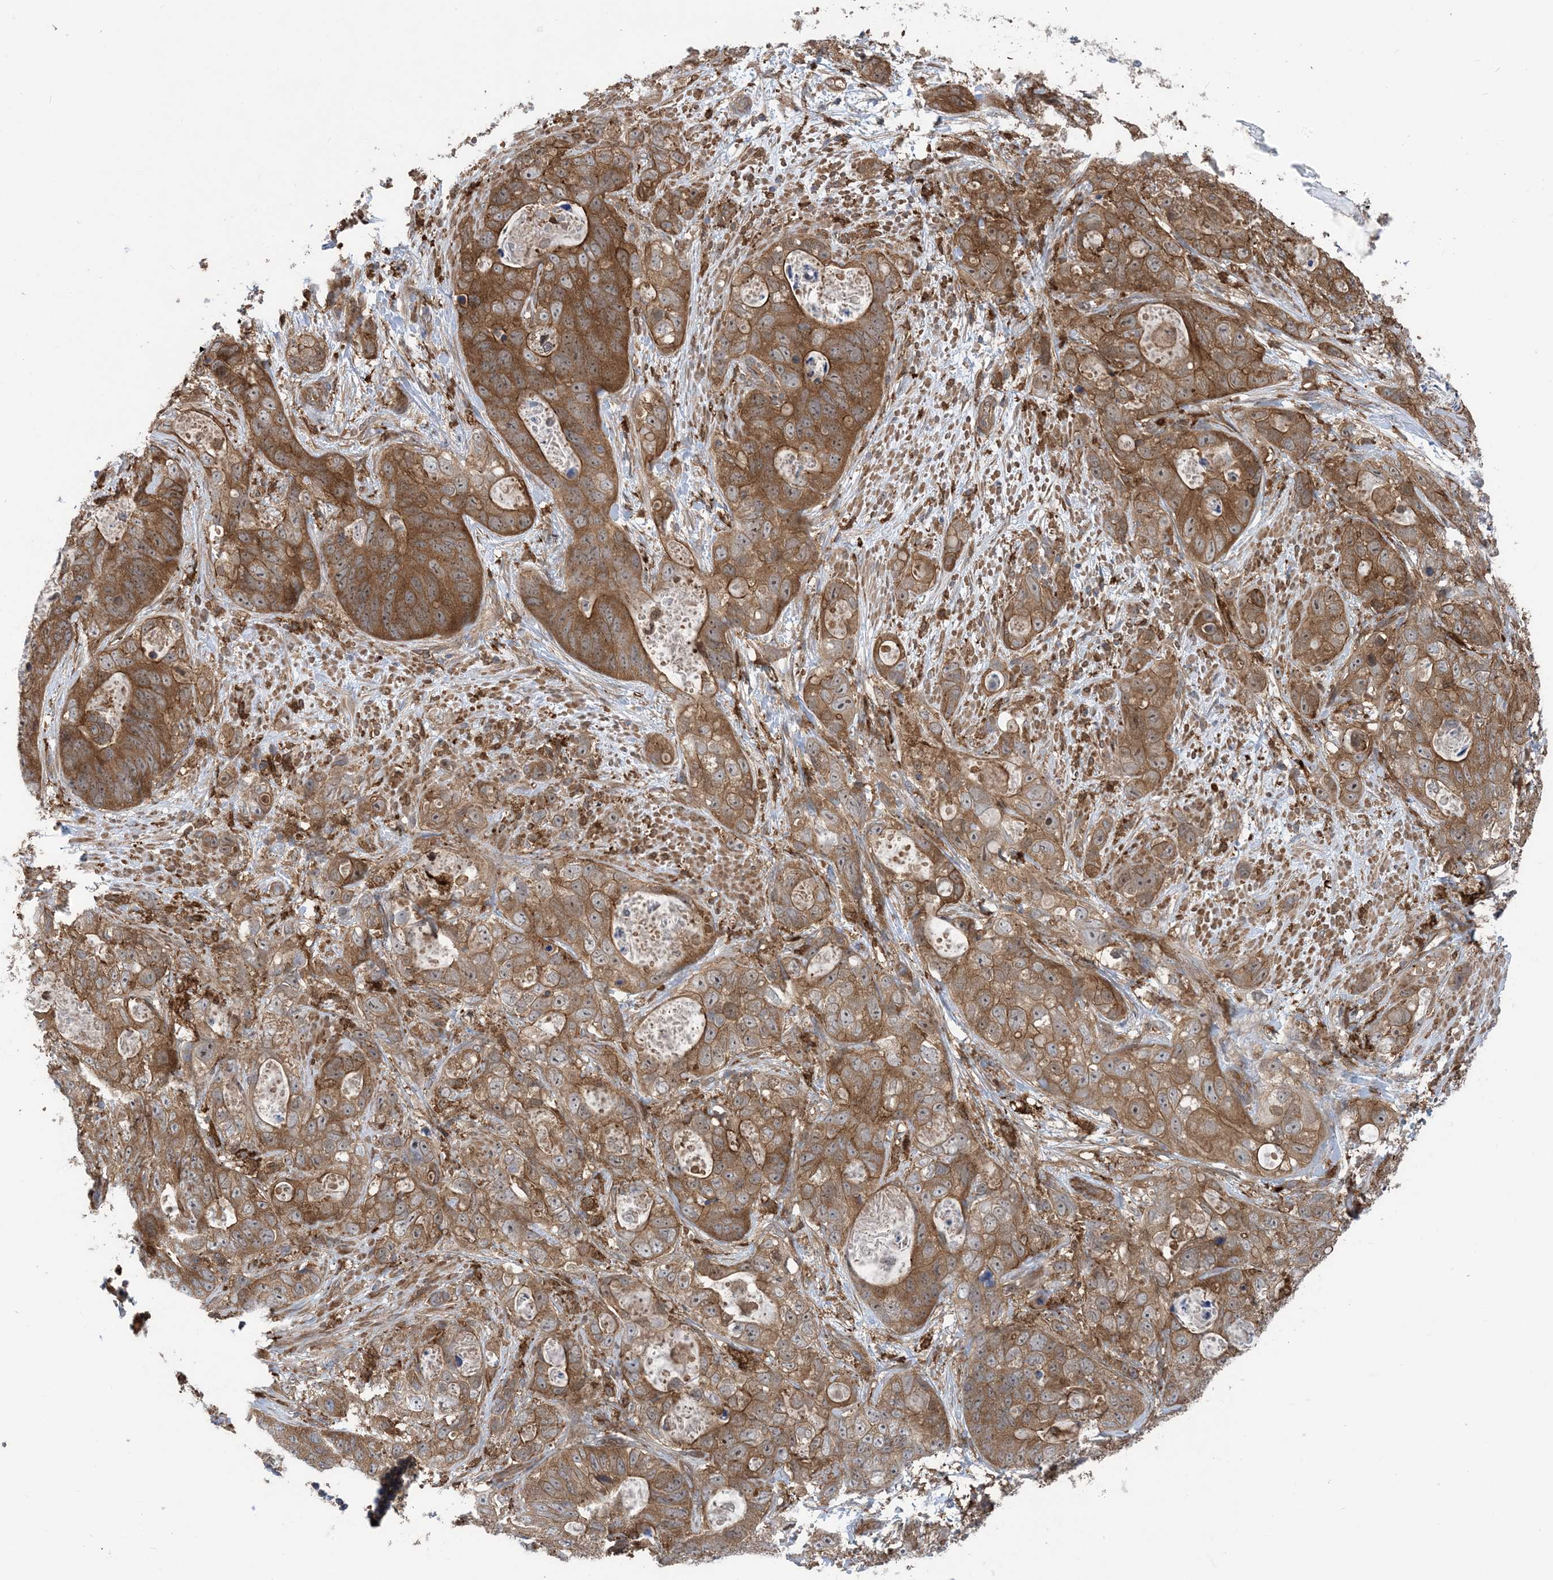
{"staining": {"intensity": "moderate", "quantity": ">75%", "location": "cytoplasmic/membranous"}, "tissue": "stomach cancer", "cell_type": "Tumor cells", "image_type": "cancer", "snomed": [{"axis": "morphology", "description": "Adenocarcinoma, NOS"}, {"axis": "topography", "description": "Stomach"}], "caption": "Immunohistochemistry histopathology image of neoplastic tissue: human stomach cancer (adenocarcinoma) stained using immunohistochemistry (IHC) displays medium levels of moderate protein expression localized specifically in the cytoplasmic/membranous of tumor cells, appearing as a cytoplasmic/membranous brown color.", "gene": "HS1BP3", "patient": {"sex": "female", "age": 89}}